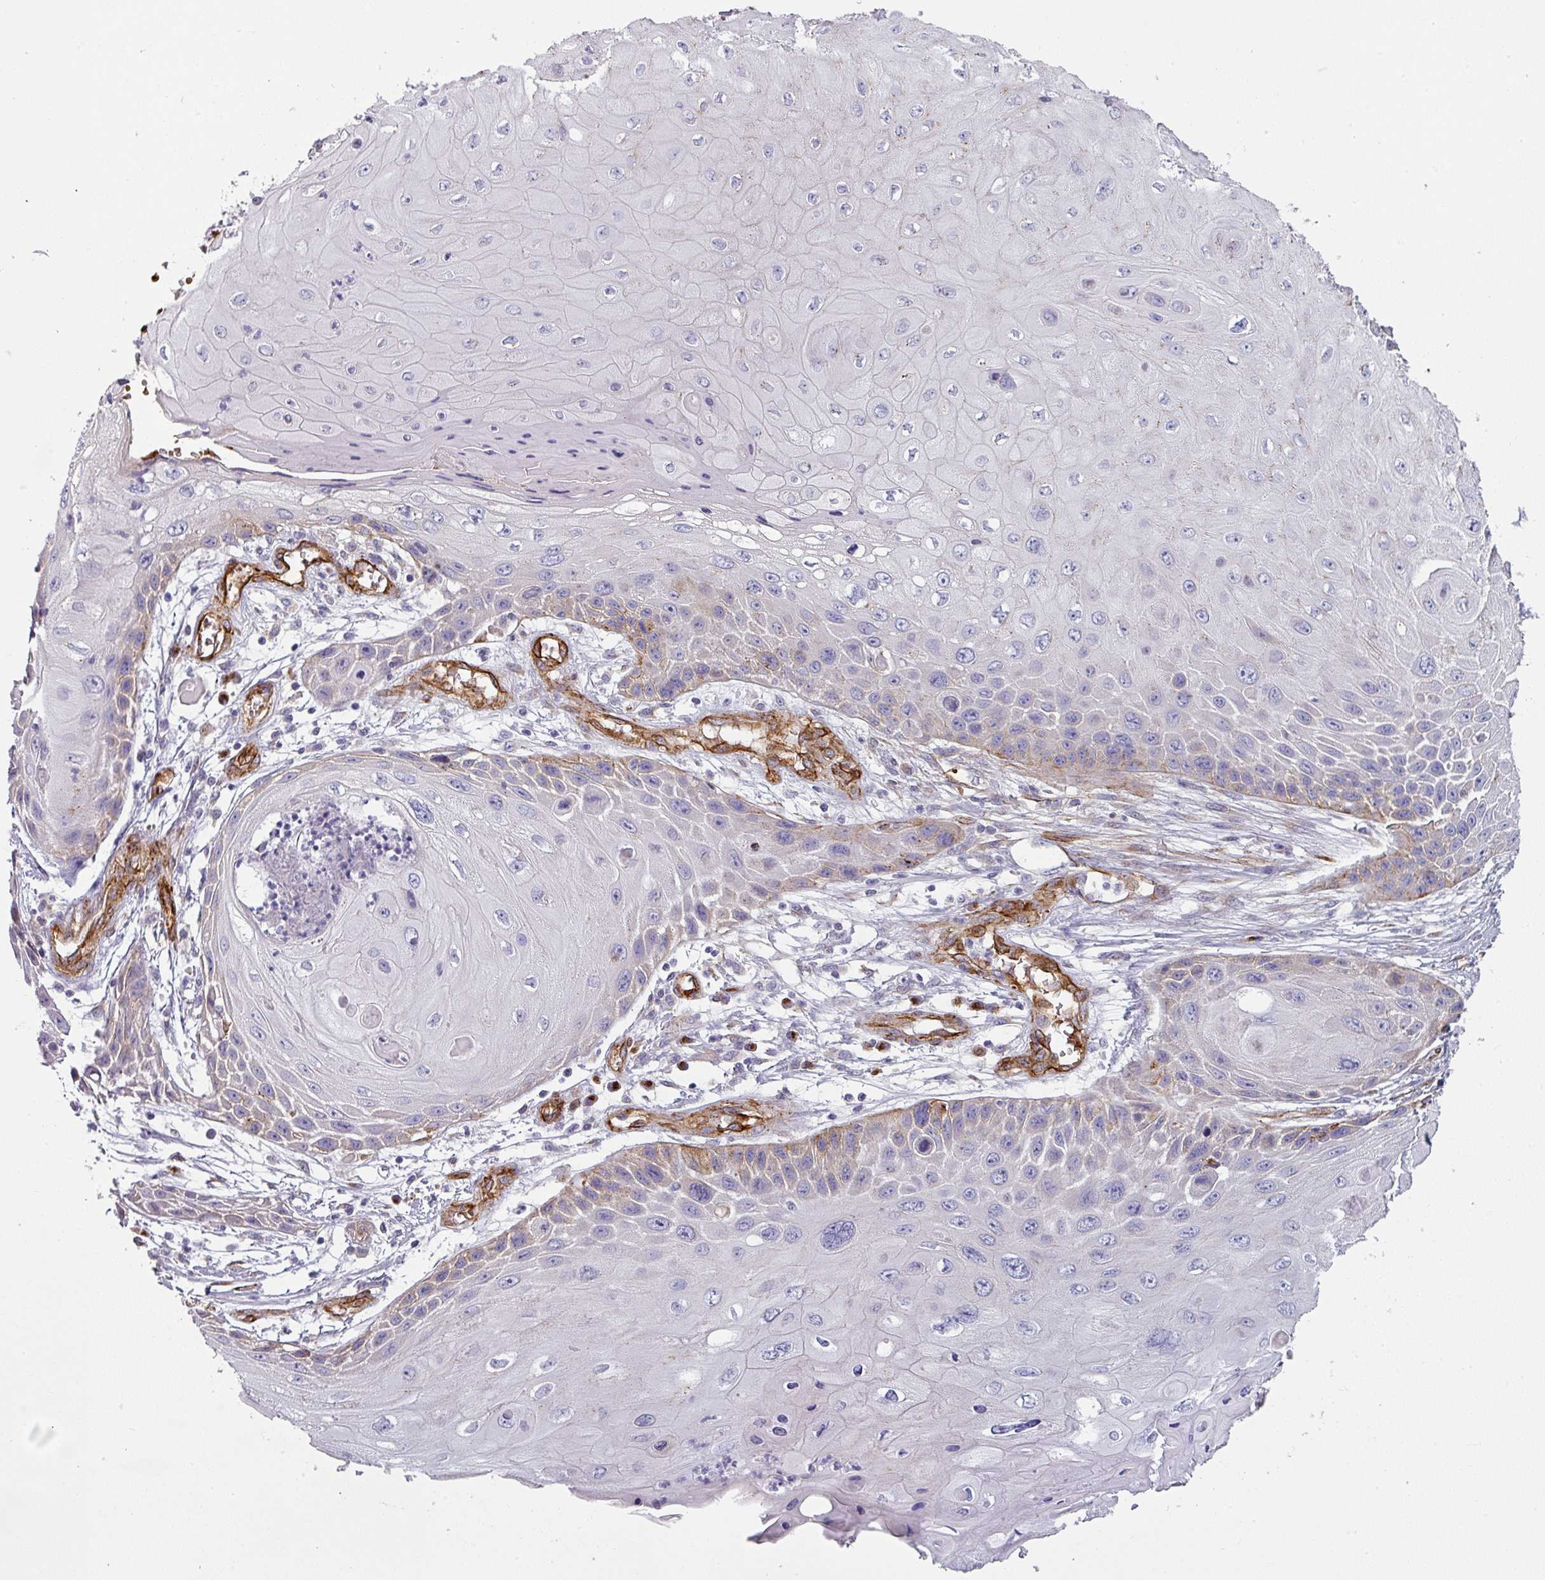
{"staining": {"intensity": "weak", "quantity": "<25%", "location": "cytoplasmic/membranous"}, "tissue": "skin cancer", "cell_type": "Tumor cells", "image_type": "cancer", "snomed": [{"axis": "morphology", "description": "Squamous cell carcinoma, NOS"}, {"axis": "topography", "description": "Skin"}, {"axis": "topography", "description": "Vulva"}], "caption": "Tumor cells are negative for protein expression in human skin cancer.", "gene": "PRODH2", "patient": {"sex": "female", "age": 44}}